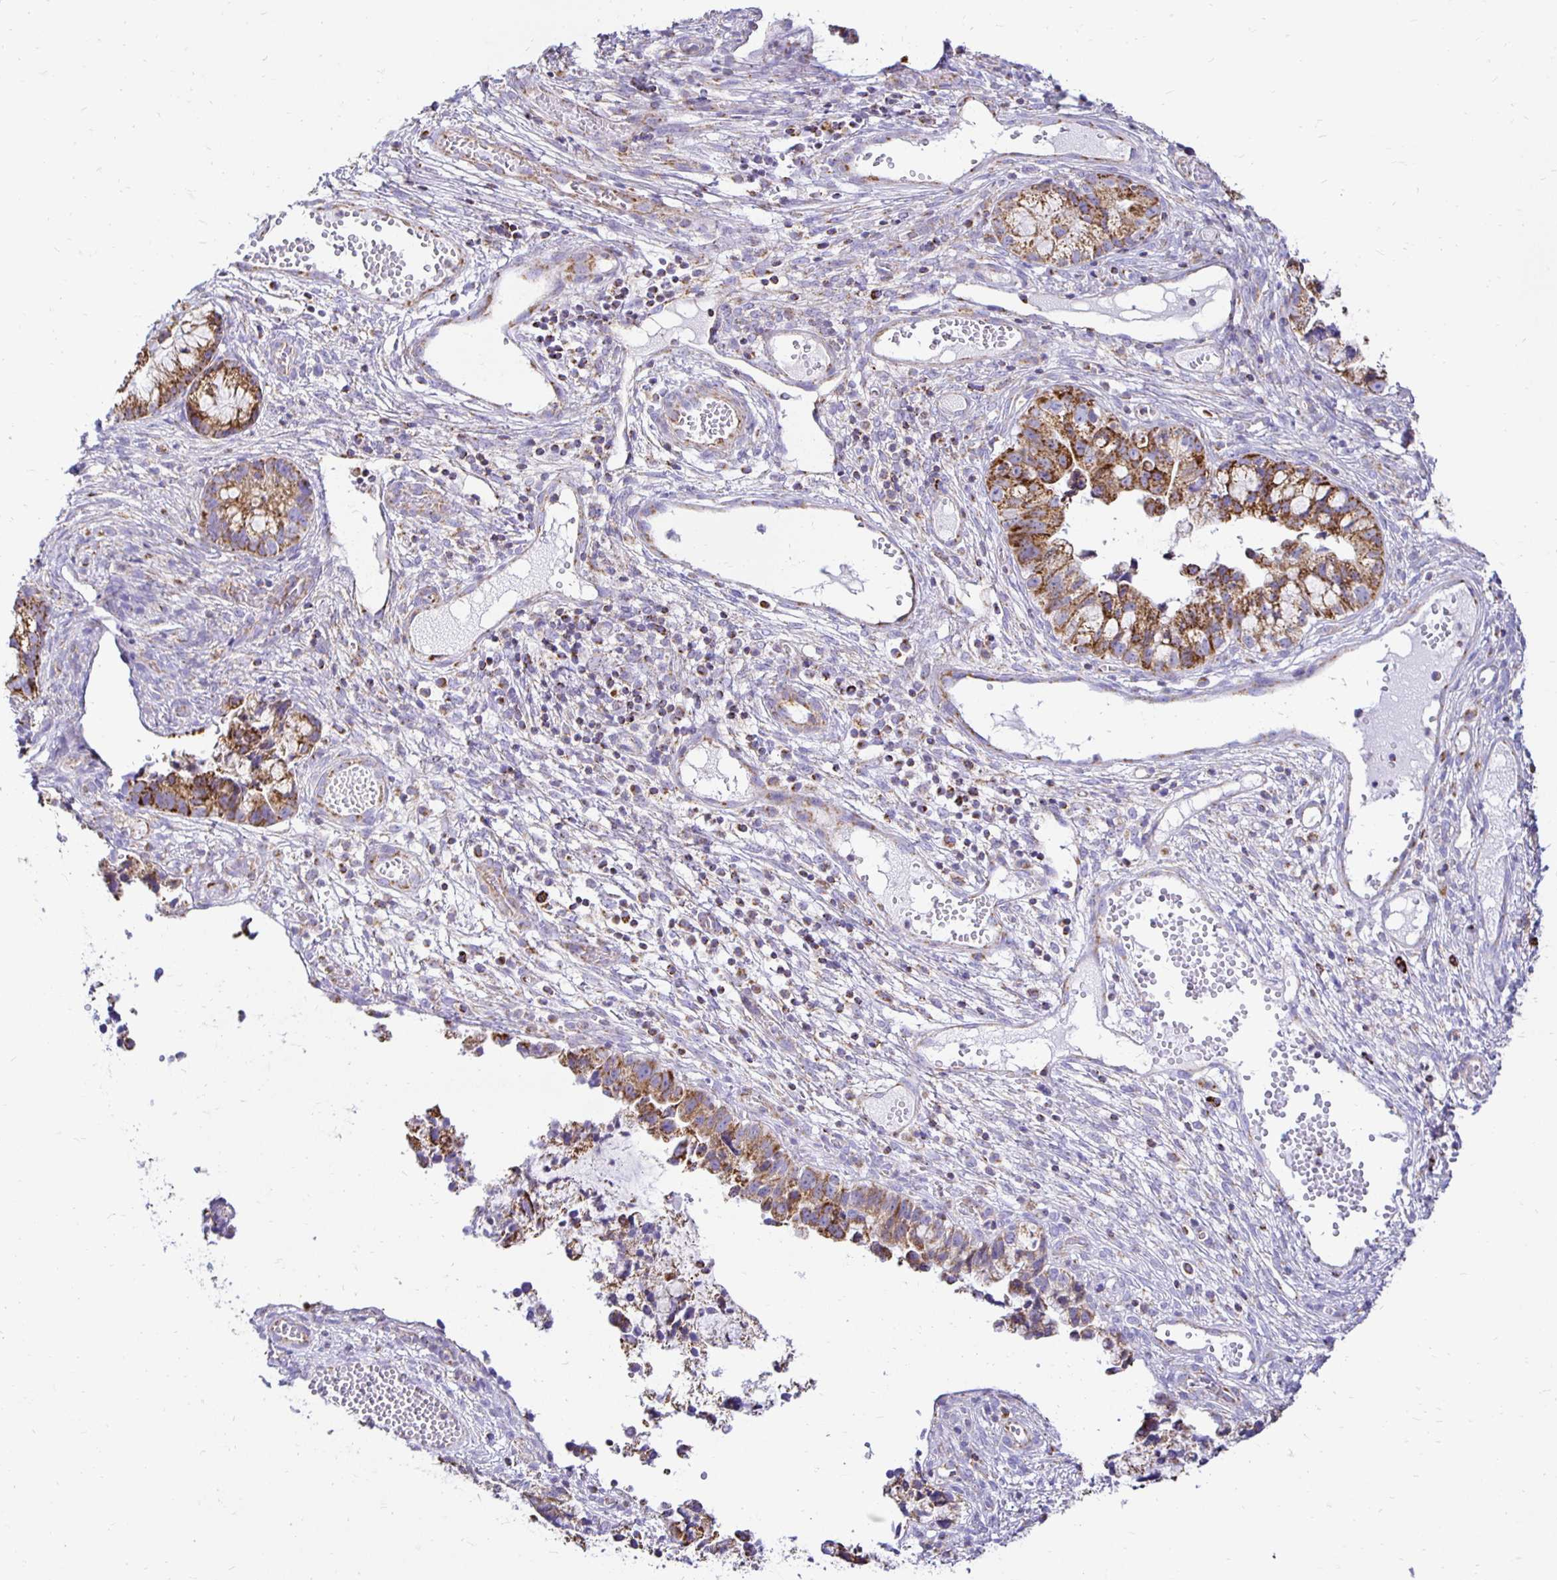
{"staining": {"intensity": "strong", "quantity": ">75%", "location": "cytoplasmic/membranous"}, "tissue": "cervical cancer", "cell_type": "Tumor cells", "image_type": "cancer", "snomed": [{"axis": "morphology", "description": "Adenocarcinoma, NOS"}, {"axis": "topography", "description": "Cervix"}], "caption": "The immunohistochemical stain highlights strong cytoplasmic/membranous positivity in tumor cells of cervical cancer tissue. (DAB (3,3'-diaminobenzidine) IHC, brown staining for protein, blue staining for nuclei).", "gene": "PLAAT2", "patient": {"sex": "female", "age": 44}}